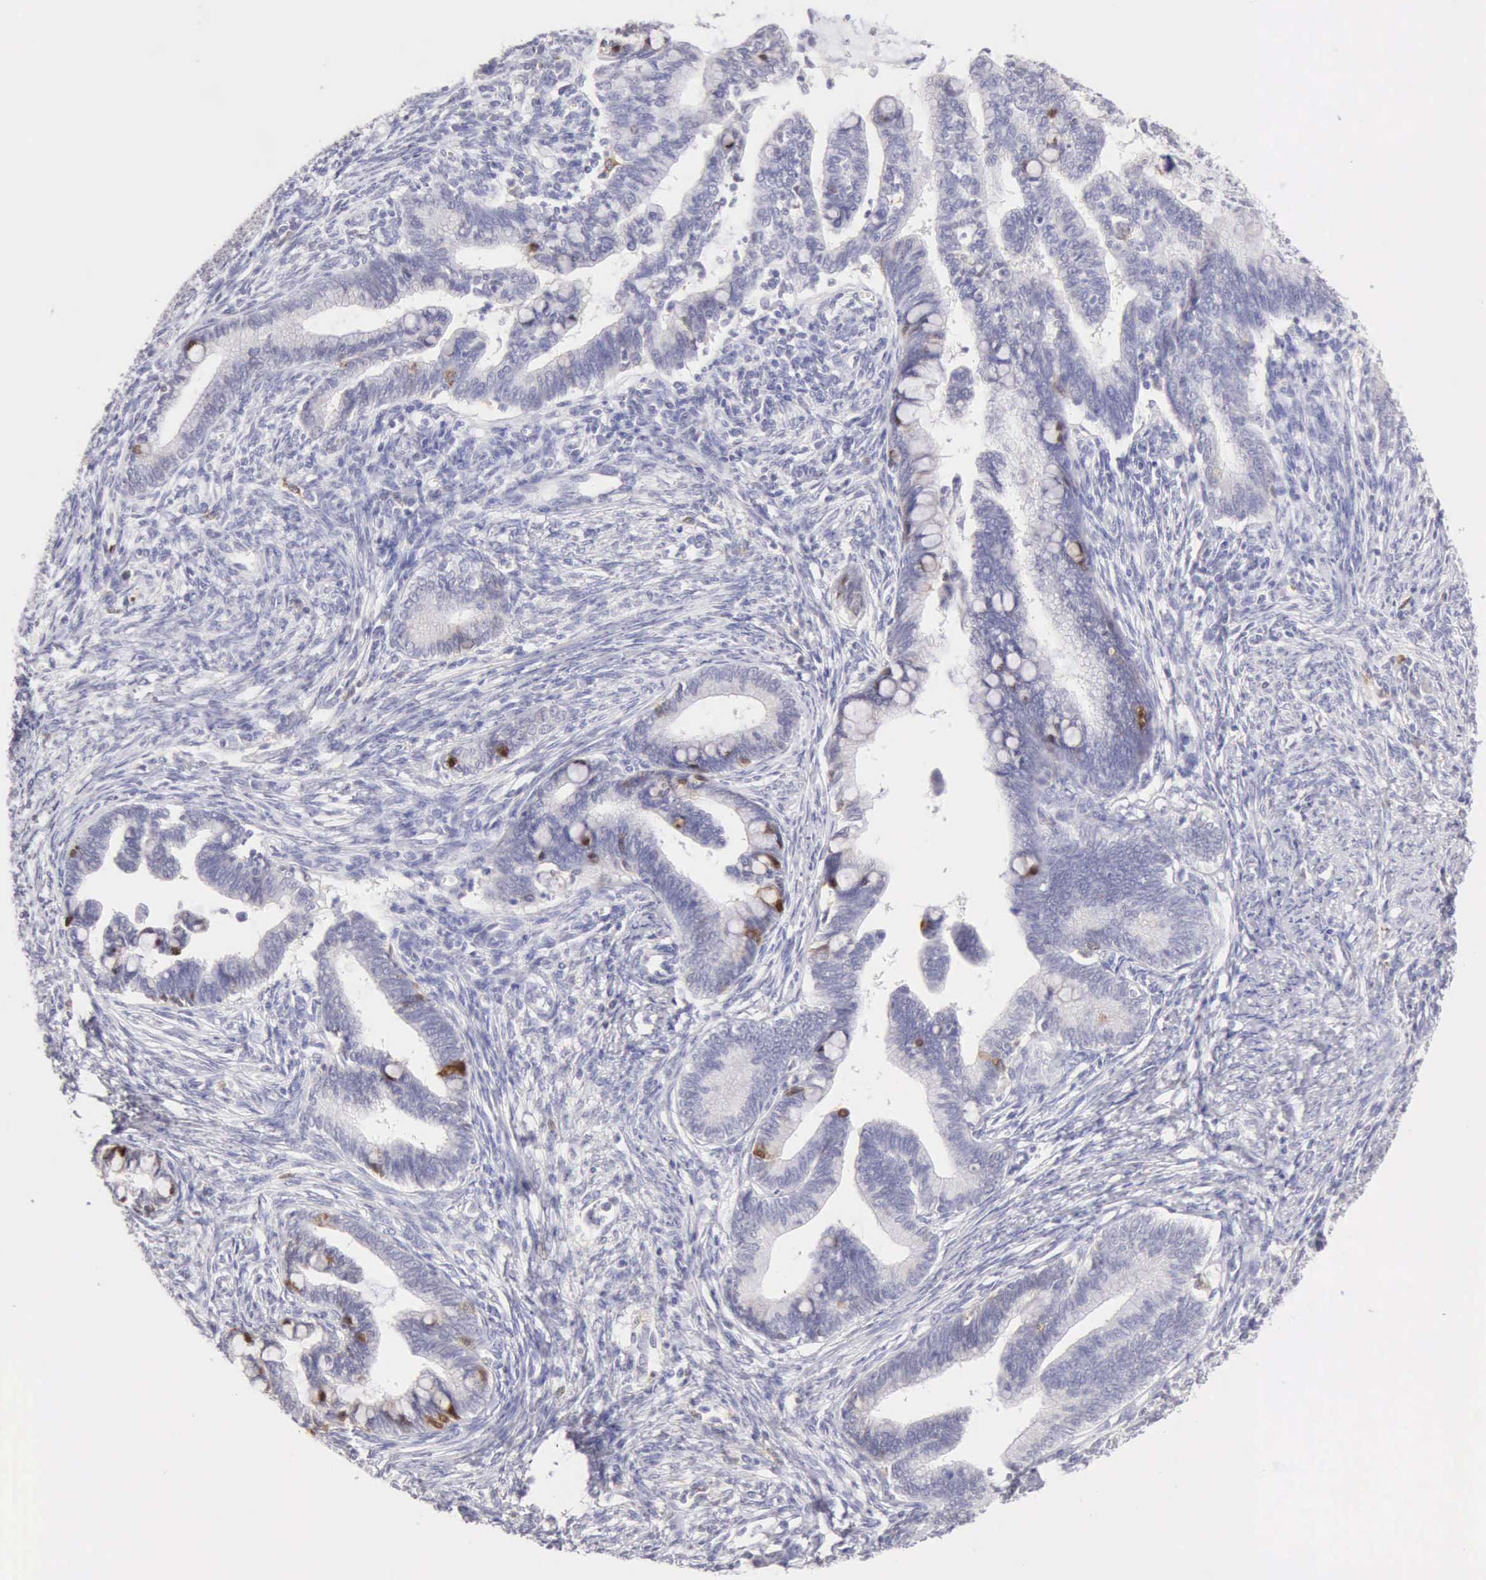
{"staining": {"intensity": "negative", "quantity": "none", "location": "none"}, "tissue": "cervical cancer", "cell_type": "Tumor cells", "image_type": "cancer", "snomed": [{"axis": "morphology", "description": "Adenocarcinoma, NOS"}, {"axis": "topography", "description": "Cervix"}], "caption": "Tumor cells show no significant protein expression in cervical cancer (adenocarcinoma). (Immunohistochemistry, brightfield microscopy, high magnification).", "gene": "RNASE1", "patient": {"sex": "female", "age": 36}}